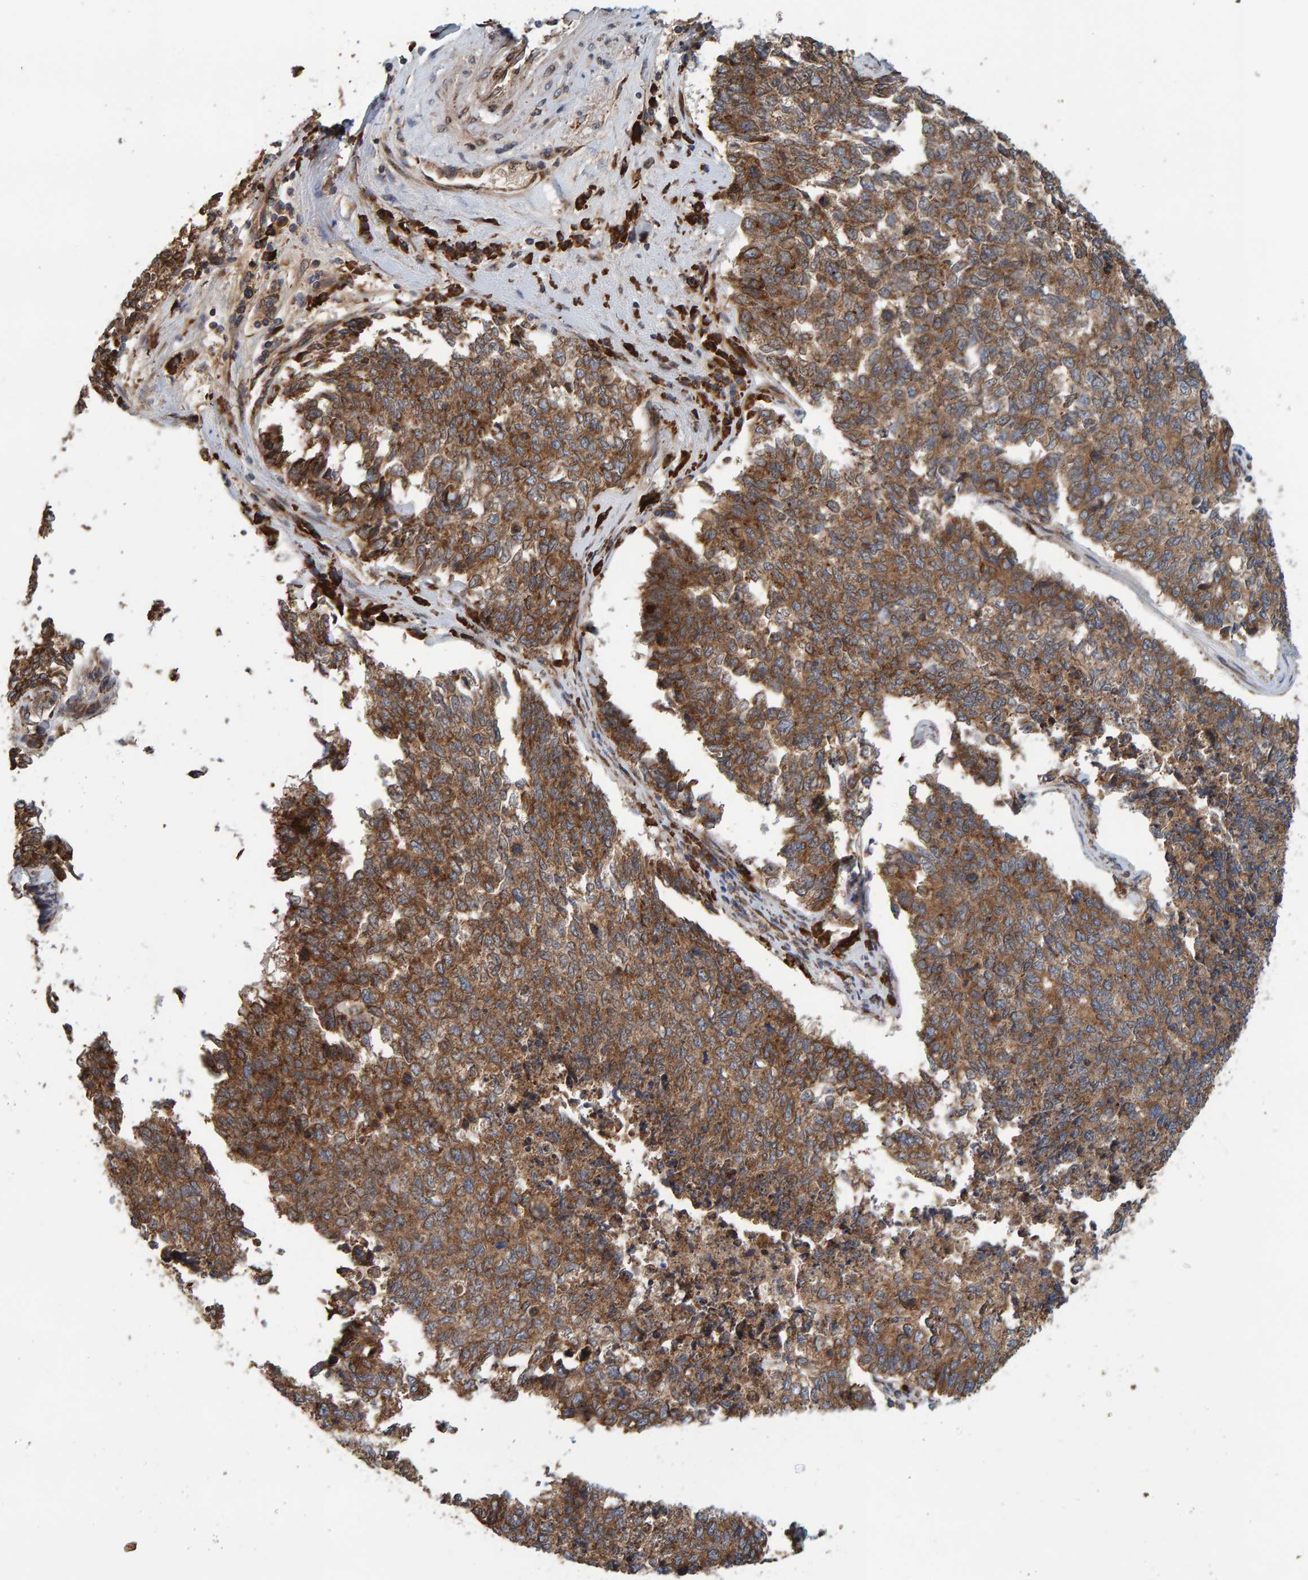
{"staining": {"intensity": "moderate", "quantity": ">75%", "location": "cytoplasmic/membranous"}, "tissue": "cervical cancer", "cell_type": "Tumor cells", "image_type": "cancer", "snomed": [{"axis": "morphology", "description": "Squamous cell carcinoma, NOS"}, {"axis": "topography", "description": "Cervix"}], "caption": "Brown immunohistochemical staining in human cervical squamous cell carcinoma demonstrates moderate cytoplasmic/membranous positivity in about >75% of tumor cells.", "gene": "BAIAP2", "patient": {"sex": "female", "age": 63}}